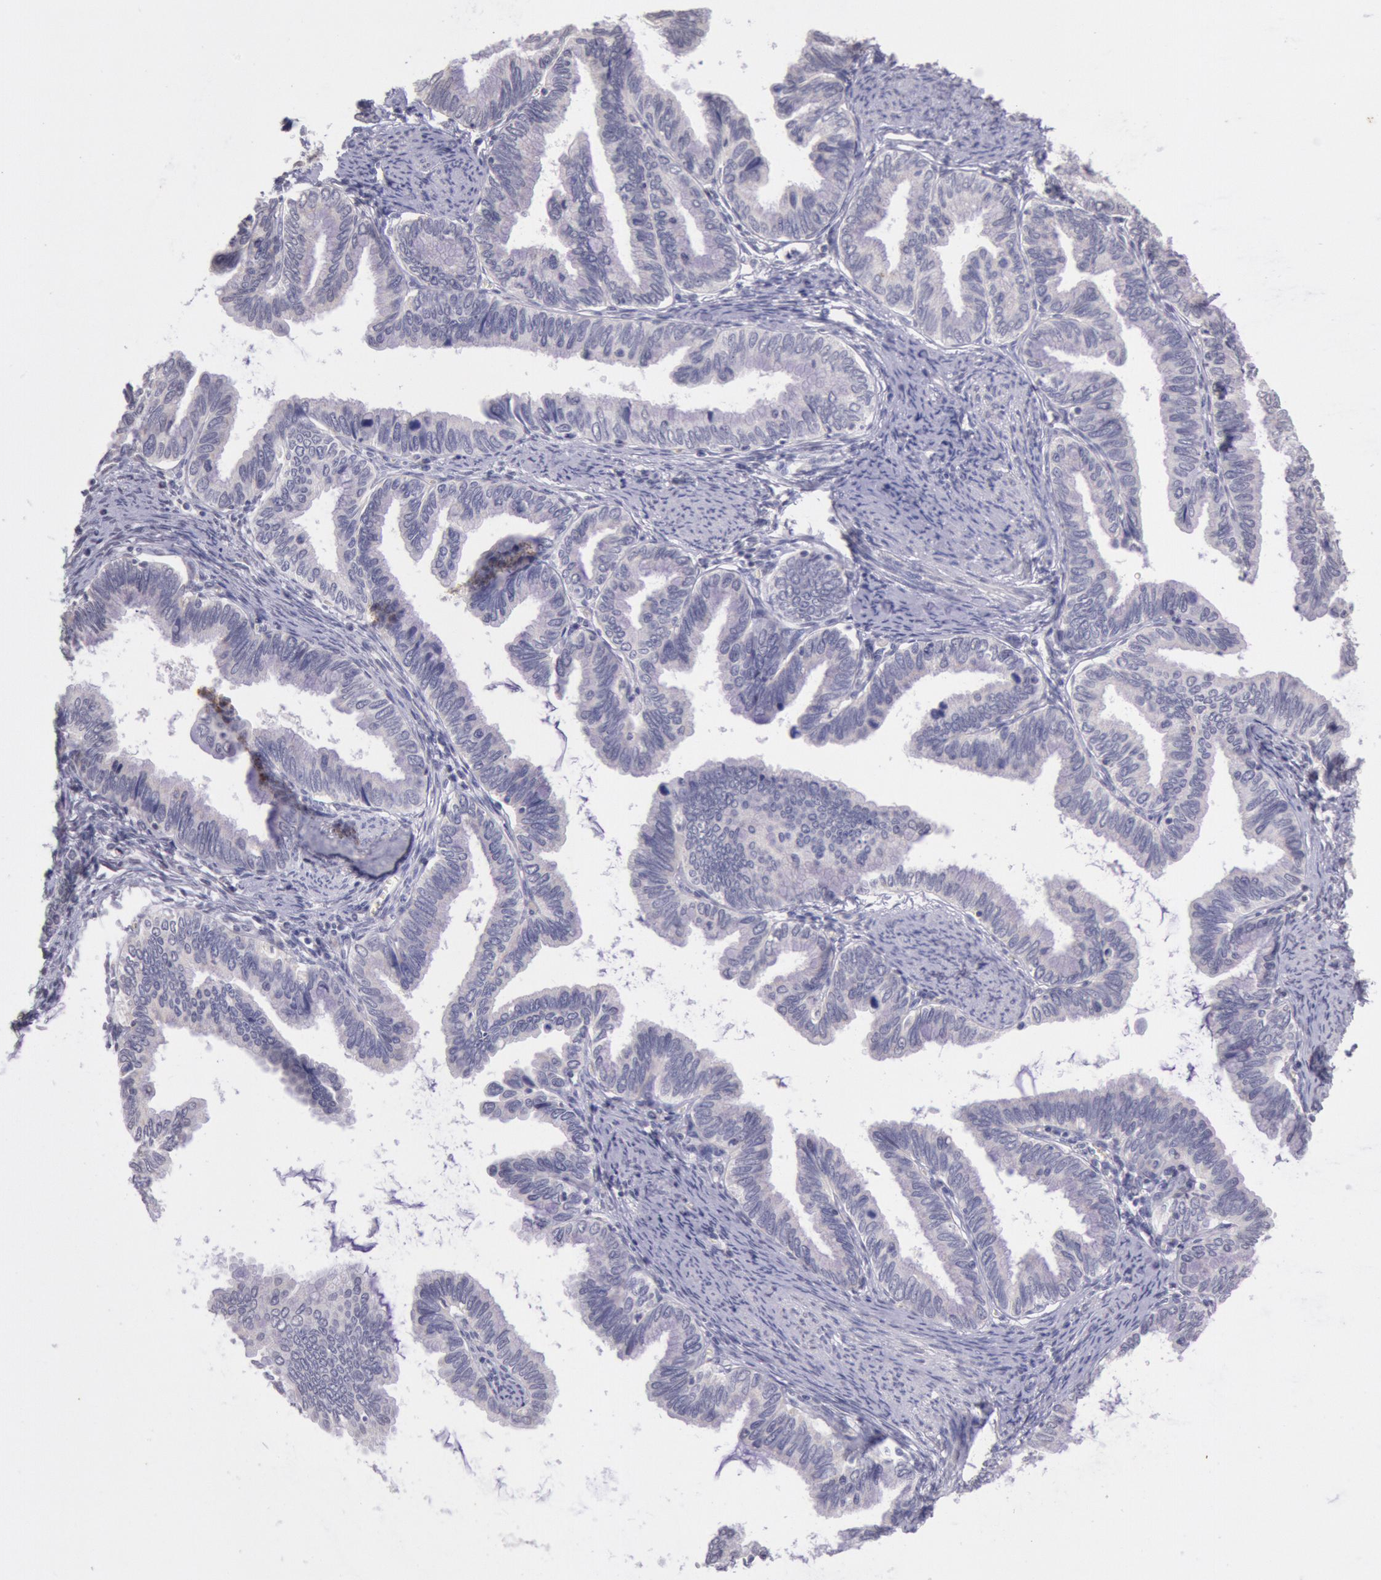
{"staining": {"intensity": "weak", "quantity": "25%-75%", "location": "cytoplasmic/membranous"}, "tissue": "cervical cancer", "cell_type": "Tumor cells", "image_type": "cancer", "snomed": [{"axis": "morphology", "description": "Adenocarcinoma, NOS"}, {"axis": "topography", "description": "Cervix"}], "caption": "Adenocarcinoma (cervical) stained with DAB IHC exhibits low levels of weak cytoplasmic/membranous expression in about 25%-75% of tumor cells.", "gene": "FRMD6", "patient": {"sex": "female", "age": 49}}